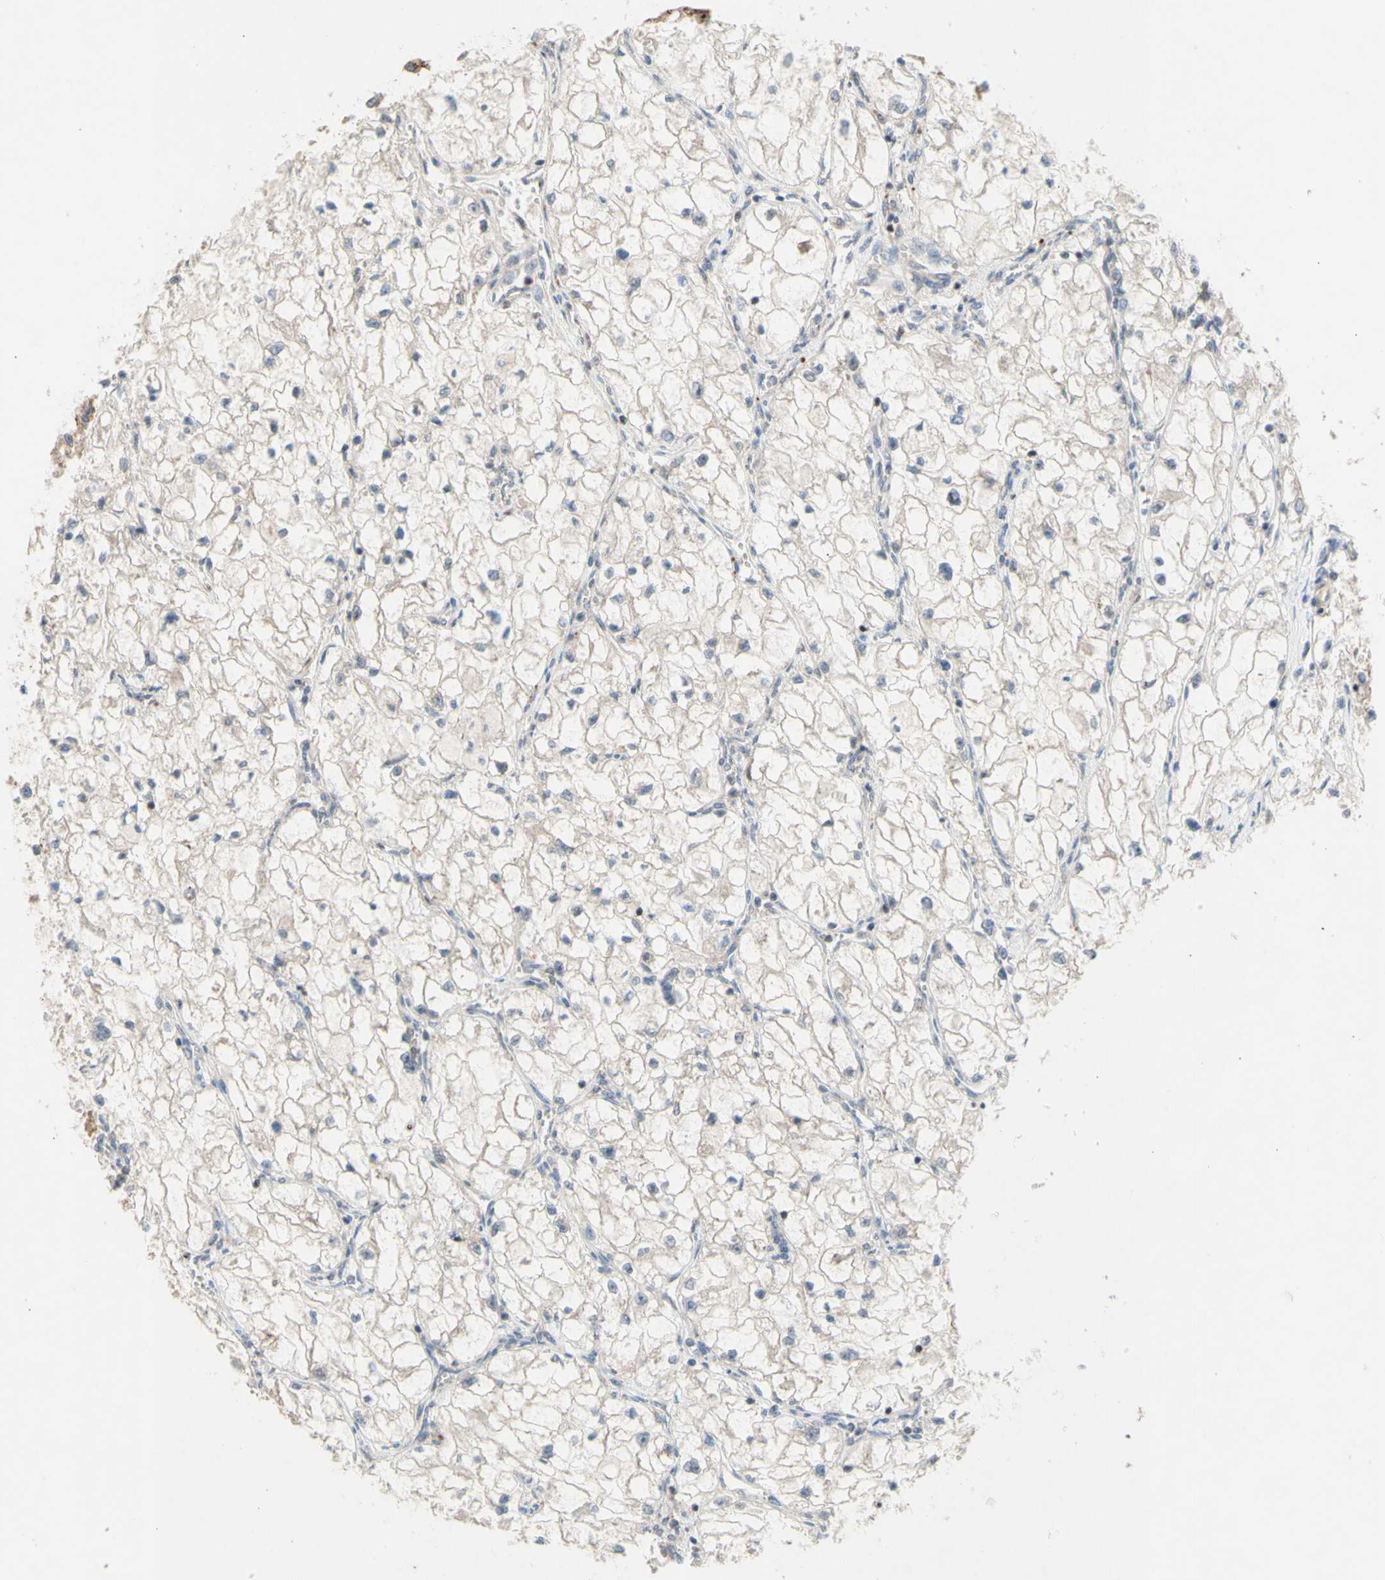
{"staining": {"intensity": "negative", "quantity": "none", "location": "none"}, "tissue": "renal cancer", "cell_type": "Tumor cells", "image_type": "cancer", "snomed": [{"axis": "morphology", "description": "Adenocarcinoma, NOS"}, {"axis": "topography", "description": "Kidney"}], "caption": "High magnification brightfield microscopy of renal cancer (adenocarcinoma) stained with DAB (3,3'-diaminobenzidine) (brown) and counterstained with hematoxylin (blue): tumor cells show no significant positivity.", "gene": "NLRP1", "patient": {"sex": "female", "age": 70}}